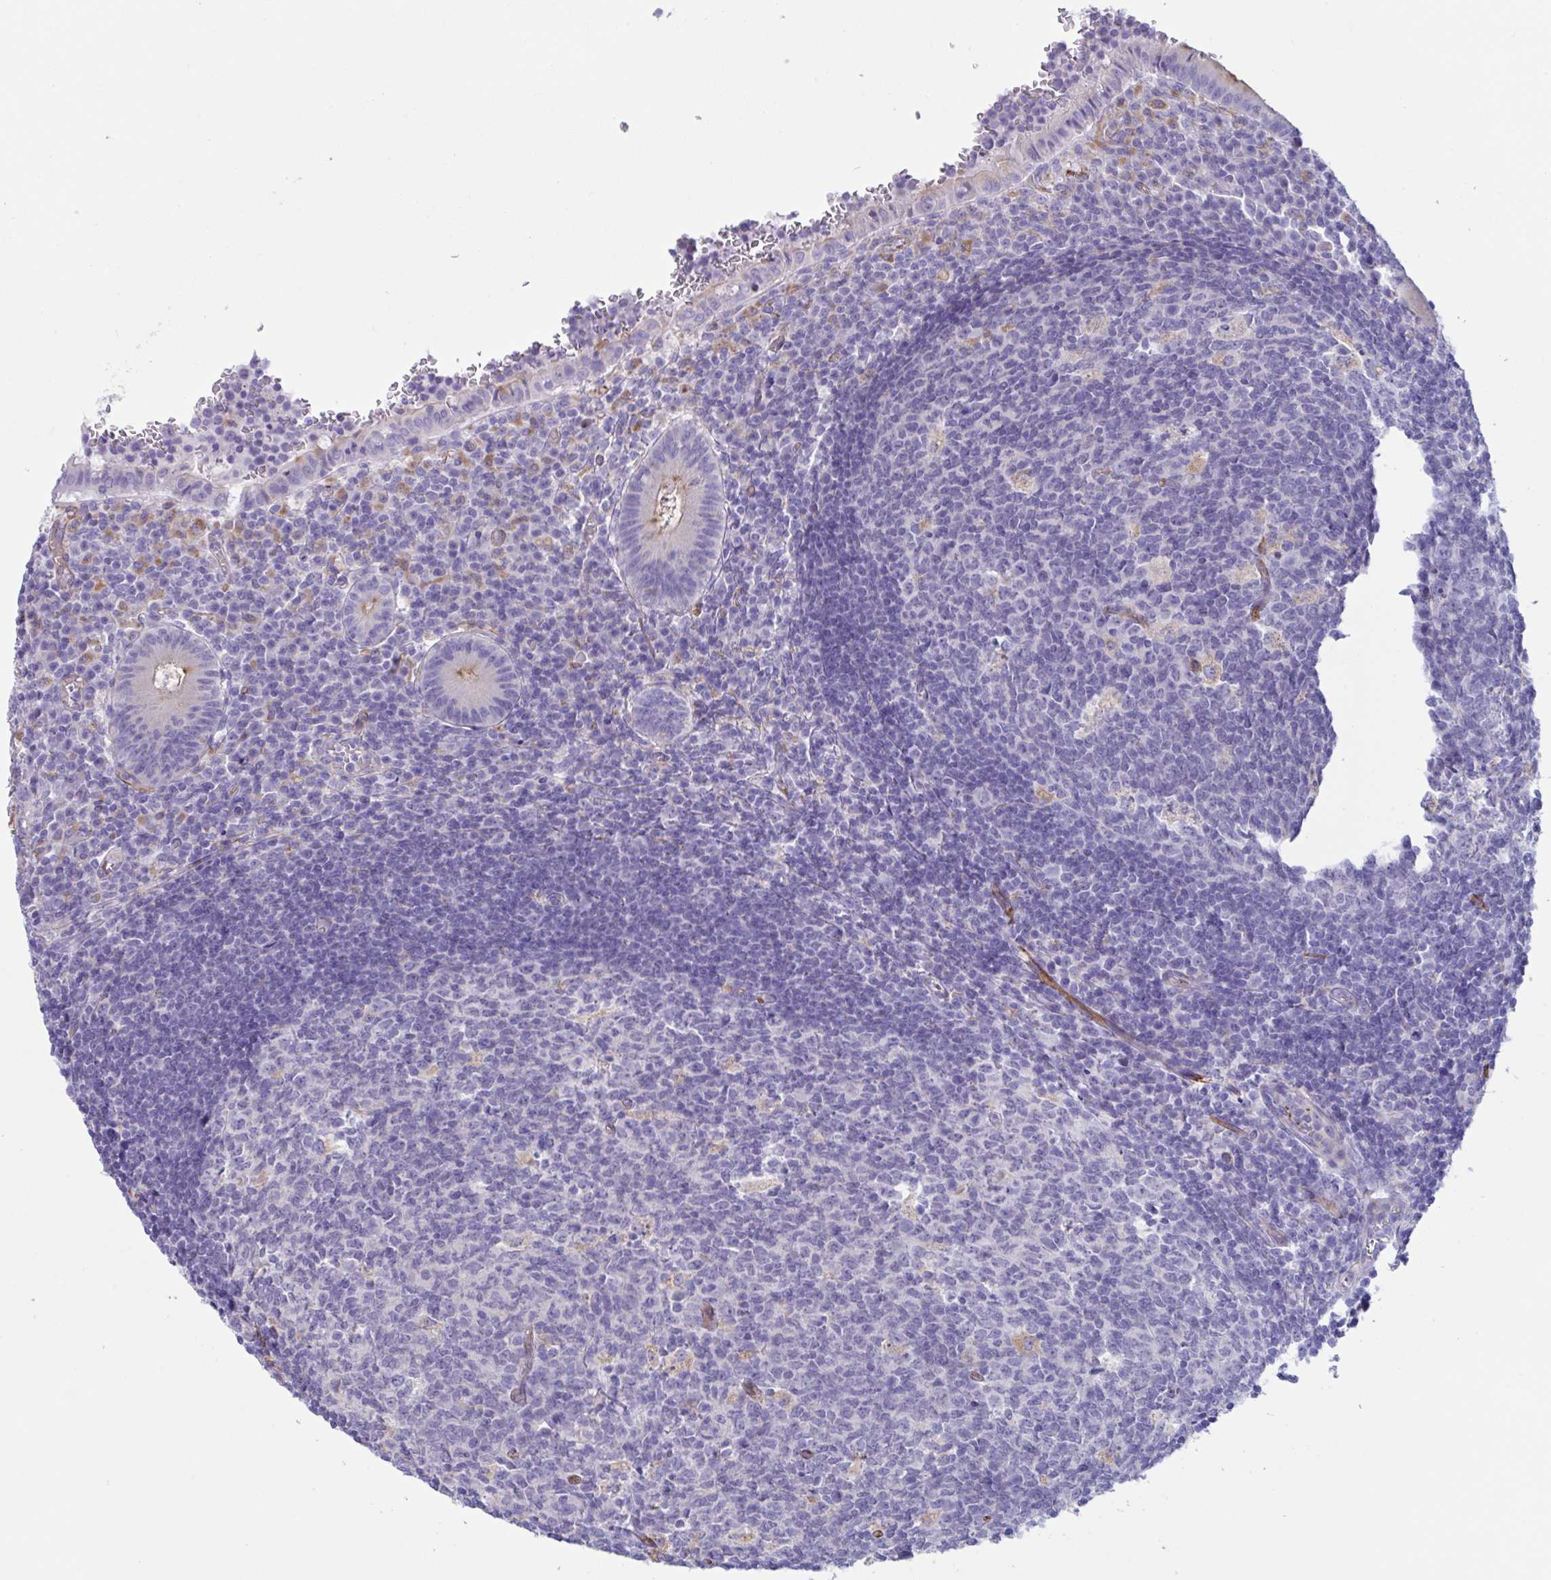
{"staining": {"intensity": "negative", "quantity": "none", "location": "none"}, "tissue": "appendix", "cell_type": "Glandular cells", "image_type": "normal", "snomed": [{"axis": "morphology", "description": "Normal tissue, NOS"}, {"axis": "topography", "description": "Appendix"}], "caption": "High magnification brightfield microscopy of benign appendix stained with DAB (3,3'-diaminobenzidine) (brown) and counterstained with hematoxylin (blue): glandular cells show no significant positivity.", "gene": "RPL22L1", "patient": {"sex": "male", "age": 18}}